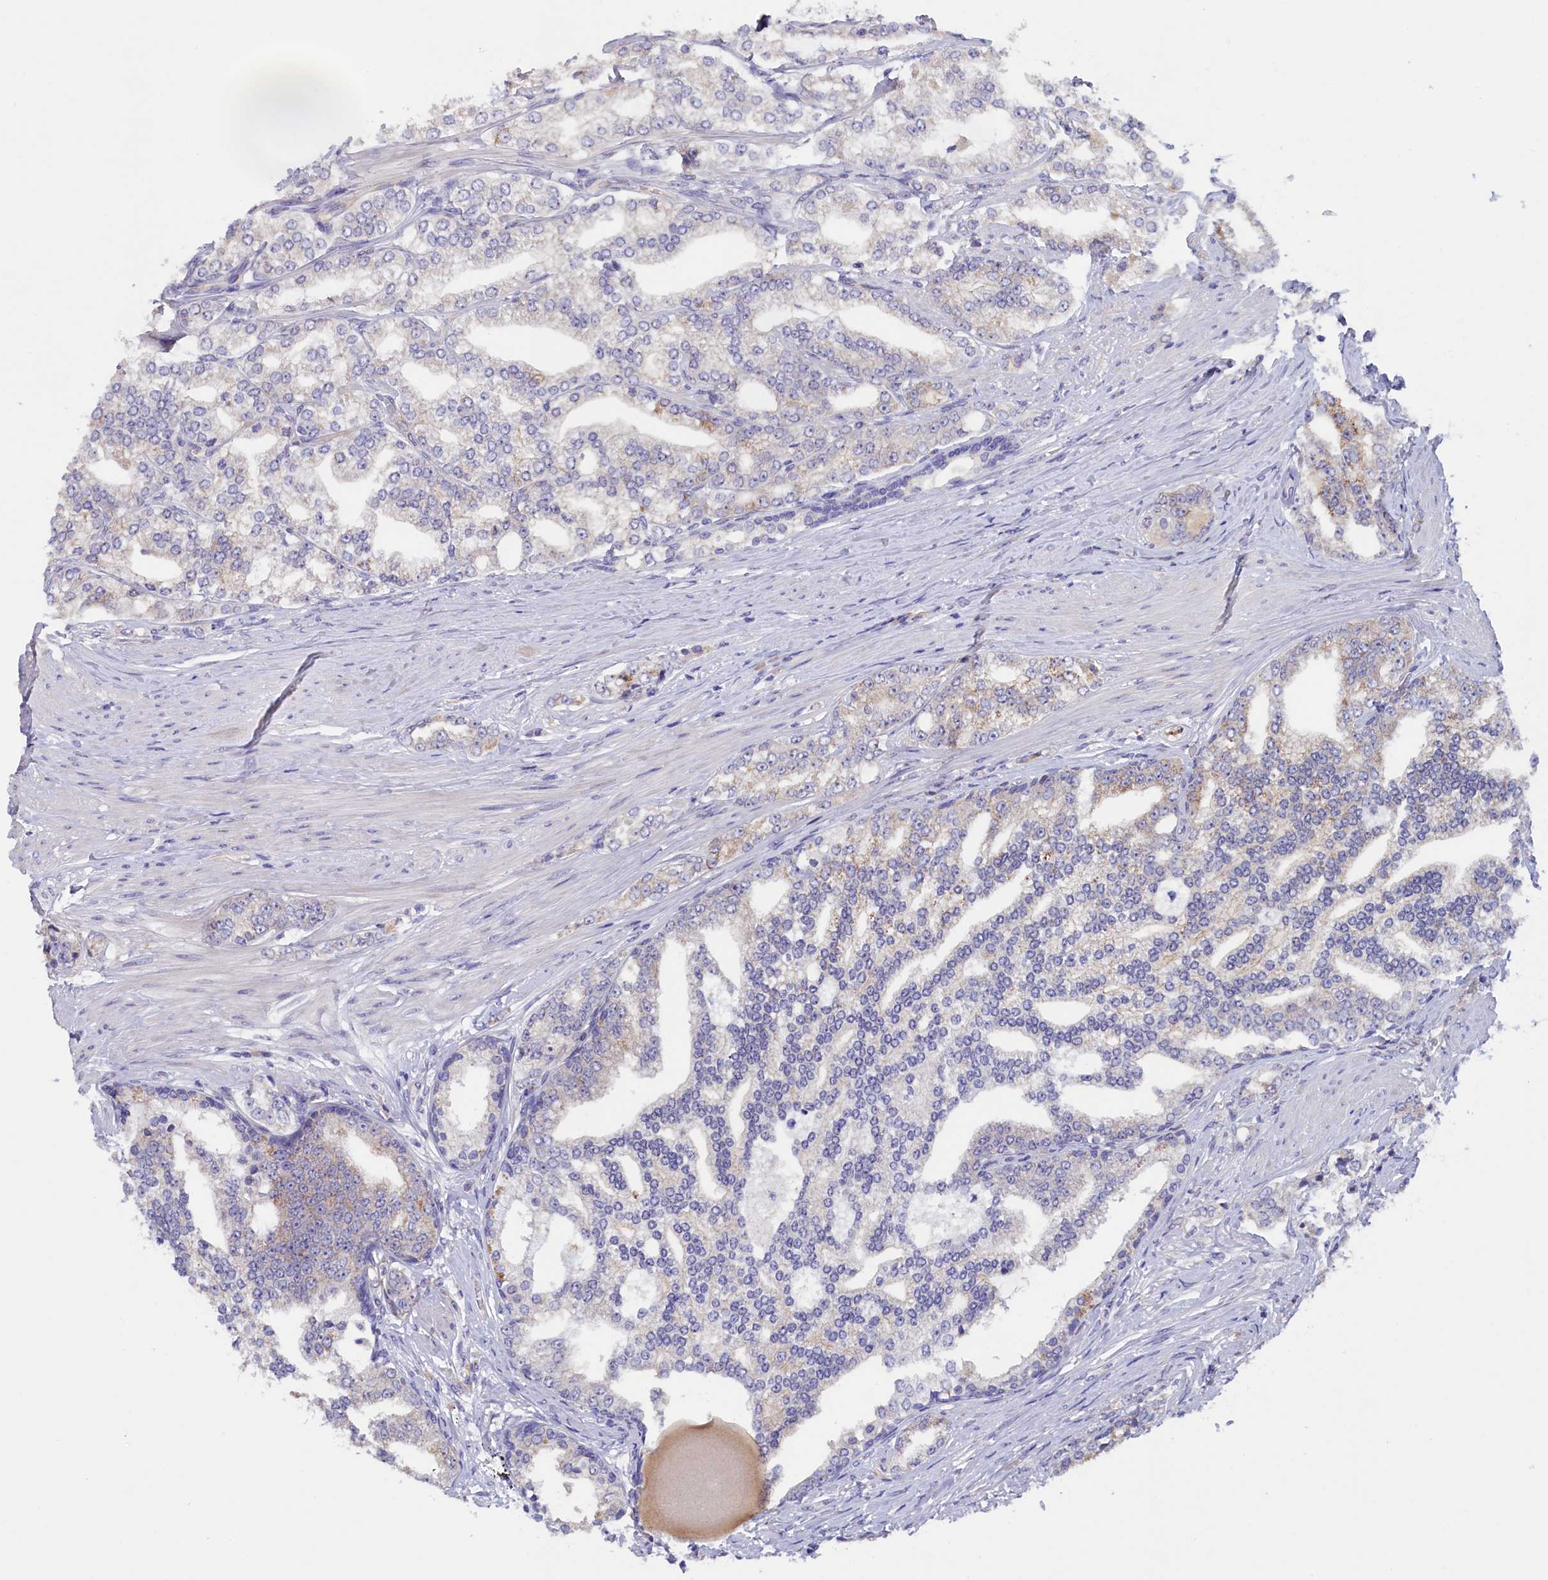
{"staining": {"intensity": "negative", "quantity": "none", "location": "none"}, "tissue": "prostate cancer", "cell_type": "Tumor cells", "image_type": "cancer", "snomed": [{"axis": "morphology", "description": "Adenocarcinoma, High grade"}, {"axis": "topography", "description": "Prostate"}], "caption": "Tumor cells show no significant protein staining in adenocarcinoma (high-grade) (prostate).", "gene": "ZSWIM4", "patient": {"sex": "male", "age": 64}}